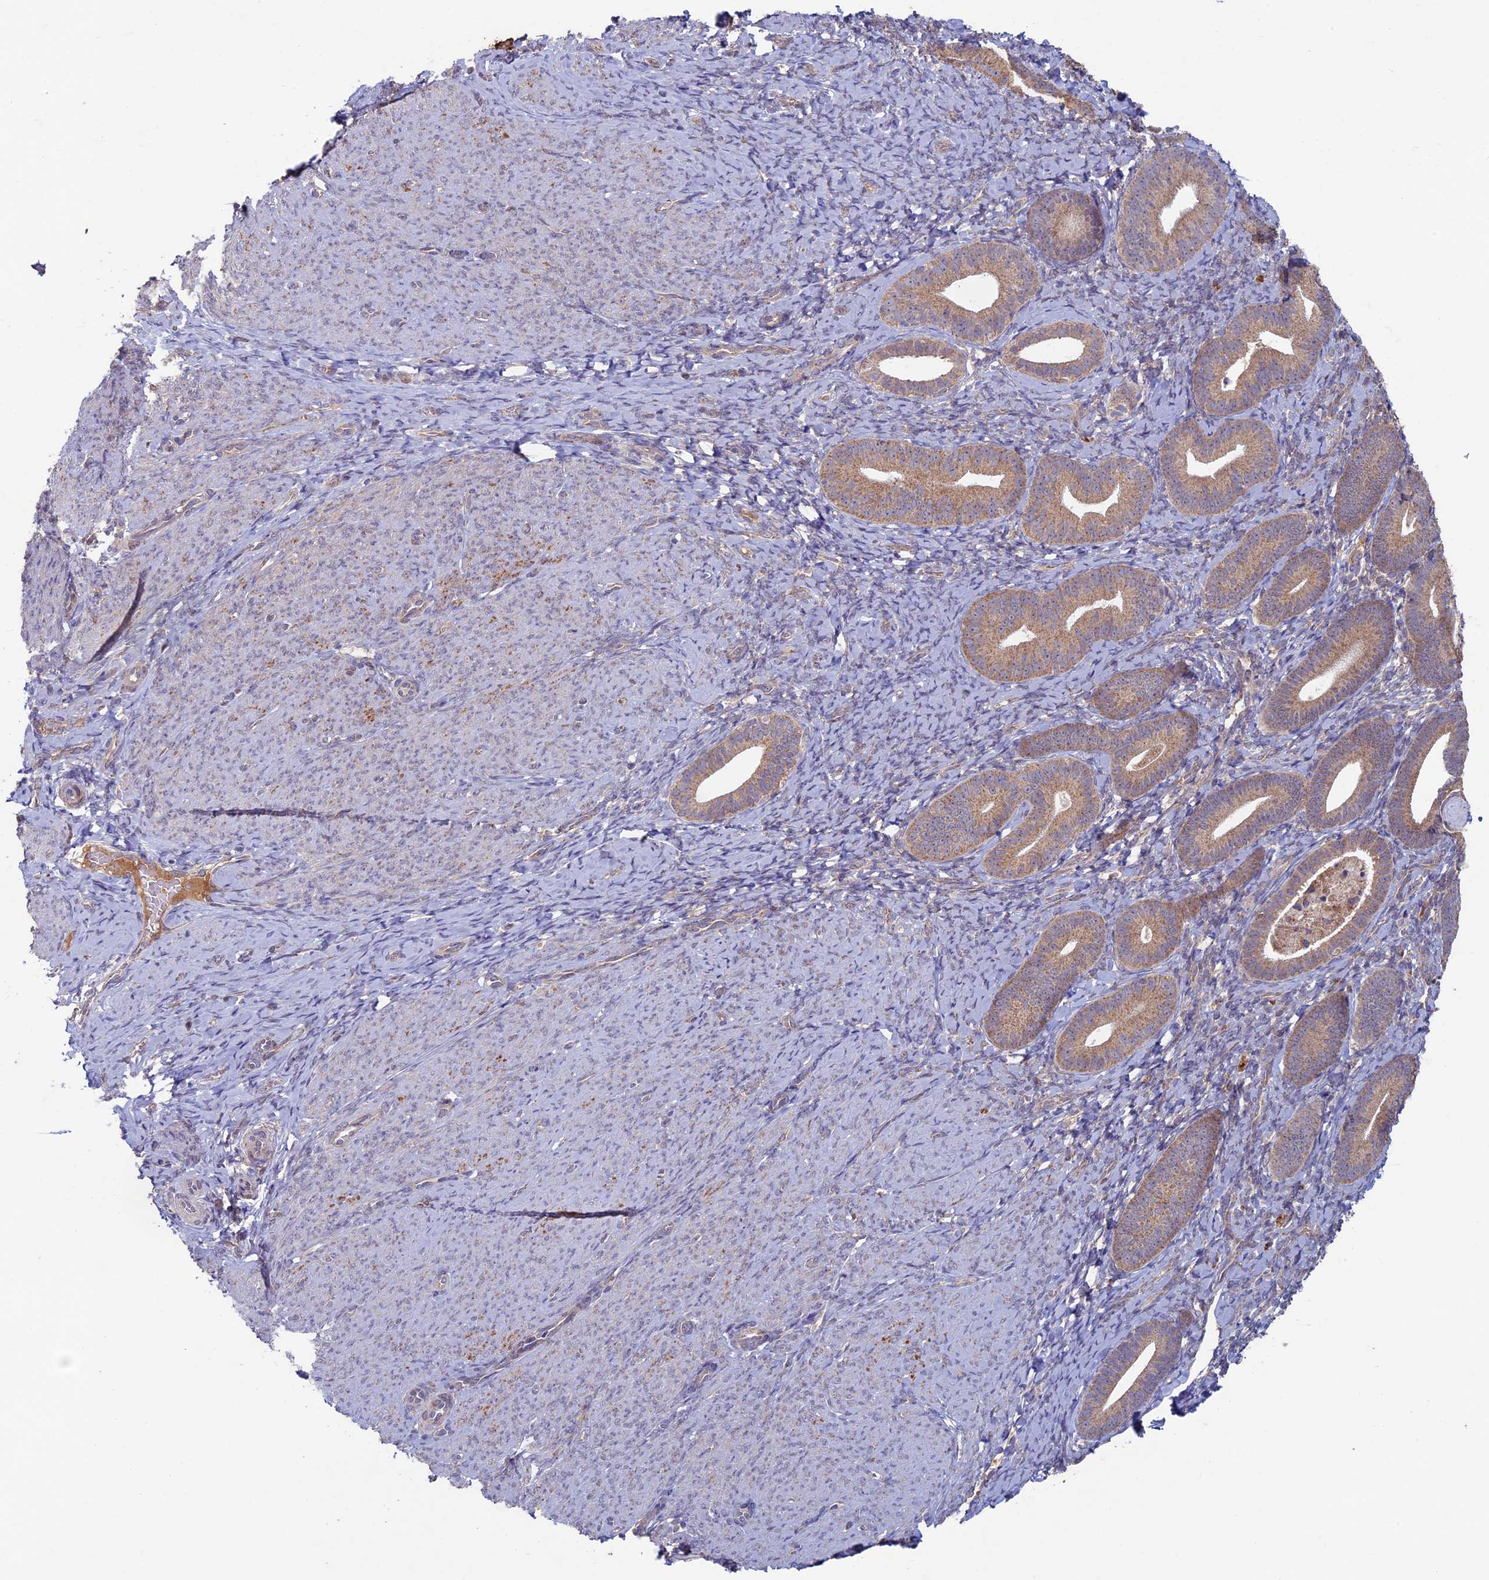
{"staining": {"intensity": "weak", "quantity": "<25%", "location": "cytoplasmic/membranous"}, "tissue": "endometrium", "cell_type": "Cells in endometrial stroma", "image_type": "normal", "snomed": [{"axis": "morphology", "description": "Normal tissue, NOS"}, {"axis": "topography", "description": "Endometrium"}], "caption": "Cells in endometrial stroma show no significant protein positivity in normal endometrium. (Immunohistochemistry, brightfield microscopy, high magnification).", "gene": "RCCD1", "patient": {"sex": "female", "age": 65}}